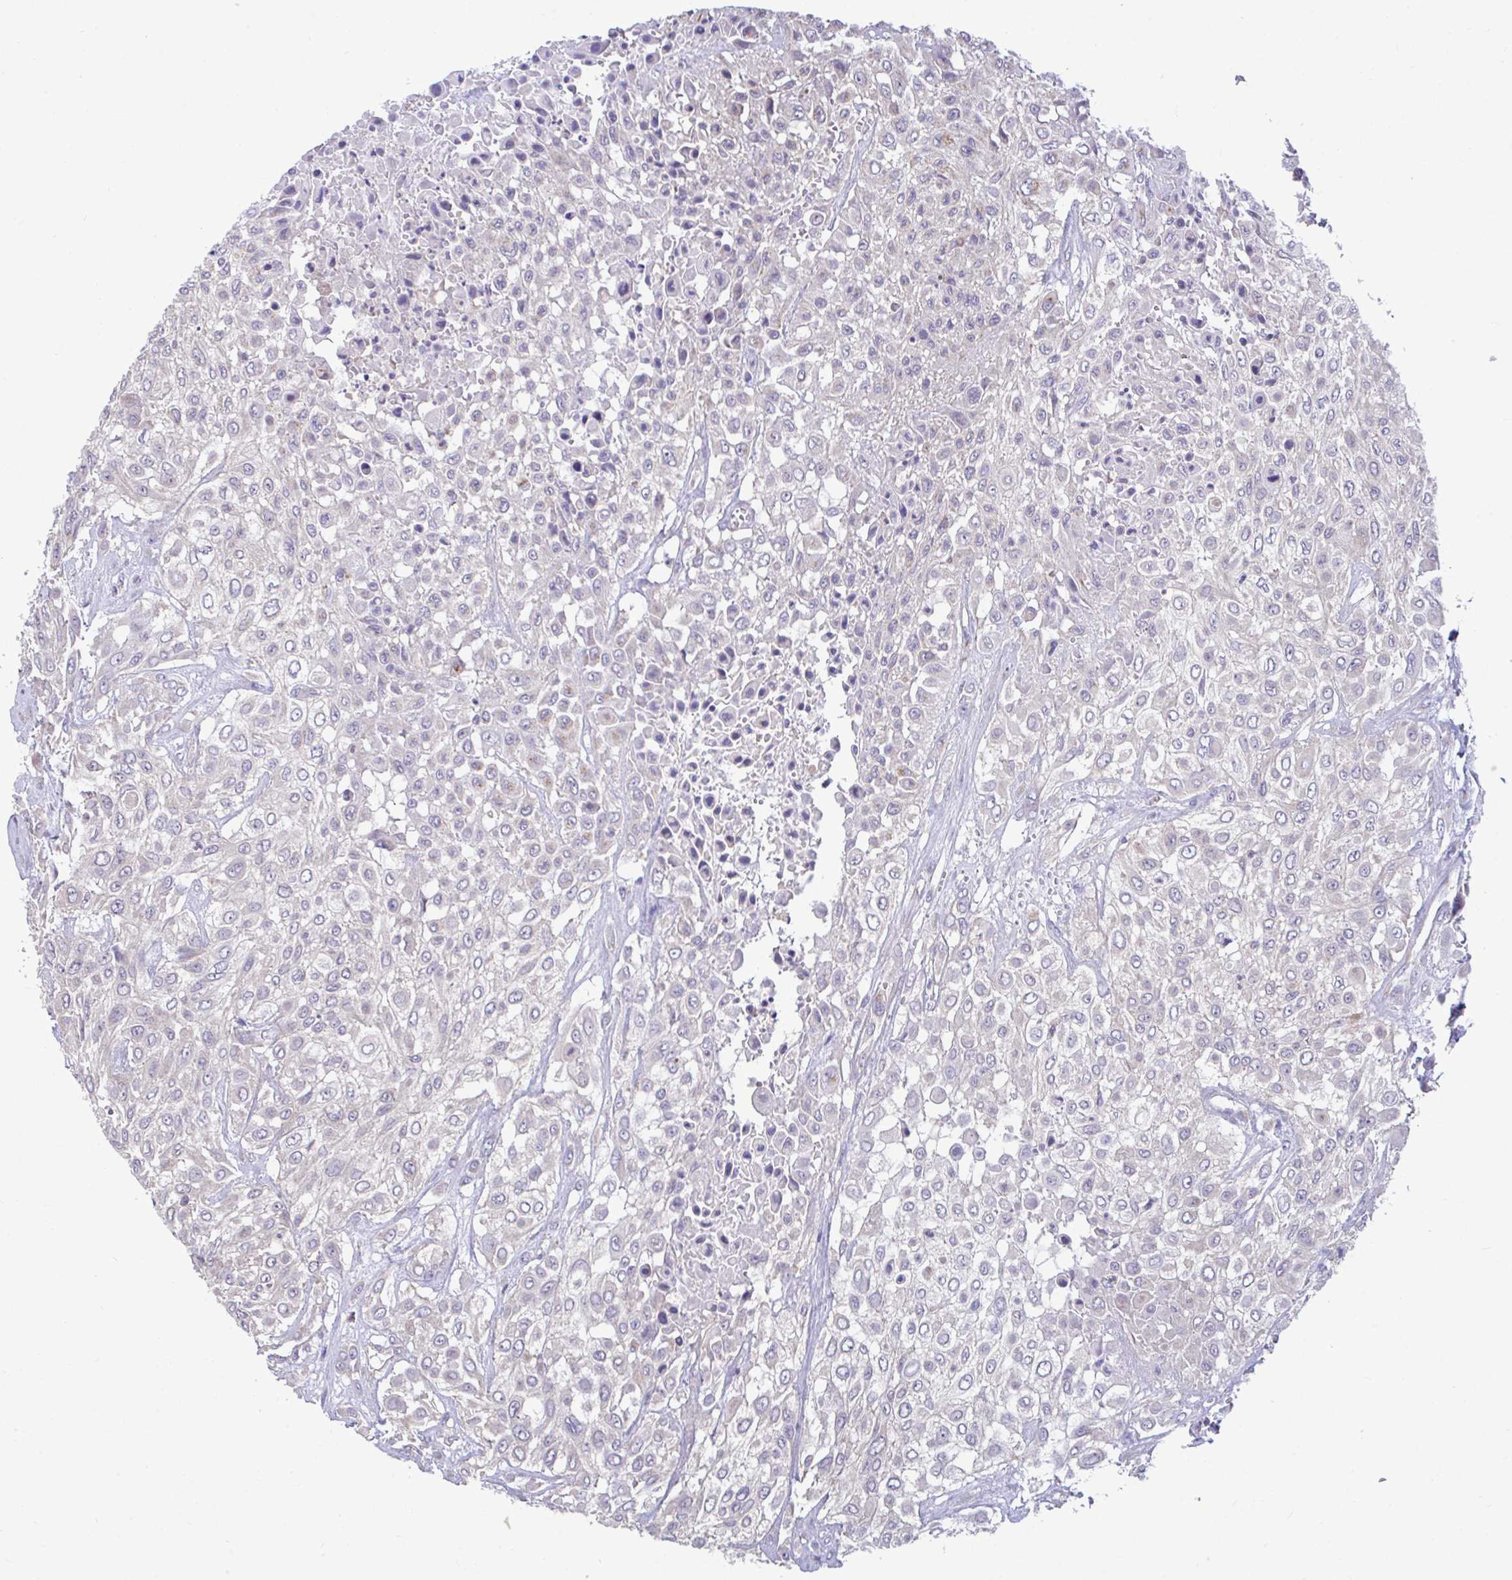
{"staining": {"intensity": "negative", "quantity": "none", "location": "none"}, "tissue": "urothelial cancer", "cell_type": "Tumor cells", "image_type": "cancer", "snomed": [{"axis": "morphology", "description": "Urothelial carcinoma, High grade"}, {"axis": "topography", "description": "Urinary bladder"}], "caption": "Urothelial cancer was stained to show a protein in brown. There is no significant positivity in tumor cells. (IHC, brightfield microscopy, high magnification).", "gene": "SARS2", "patient": {"sex": "male", "age": 57}}